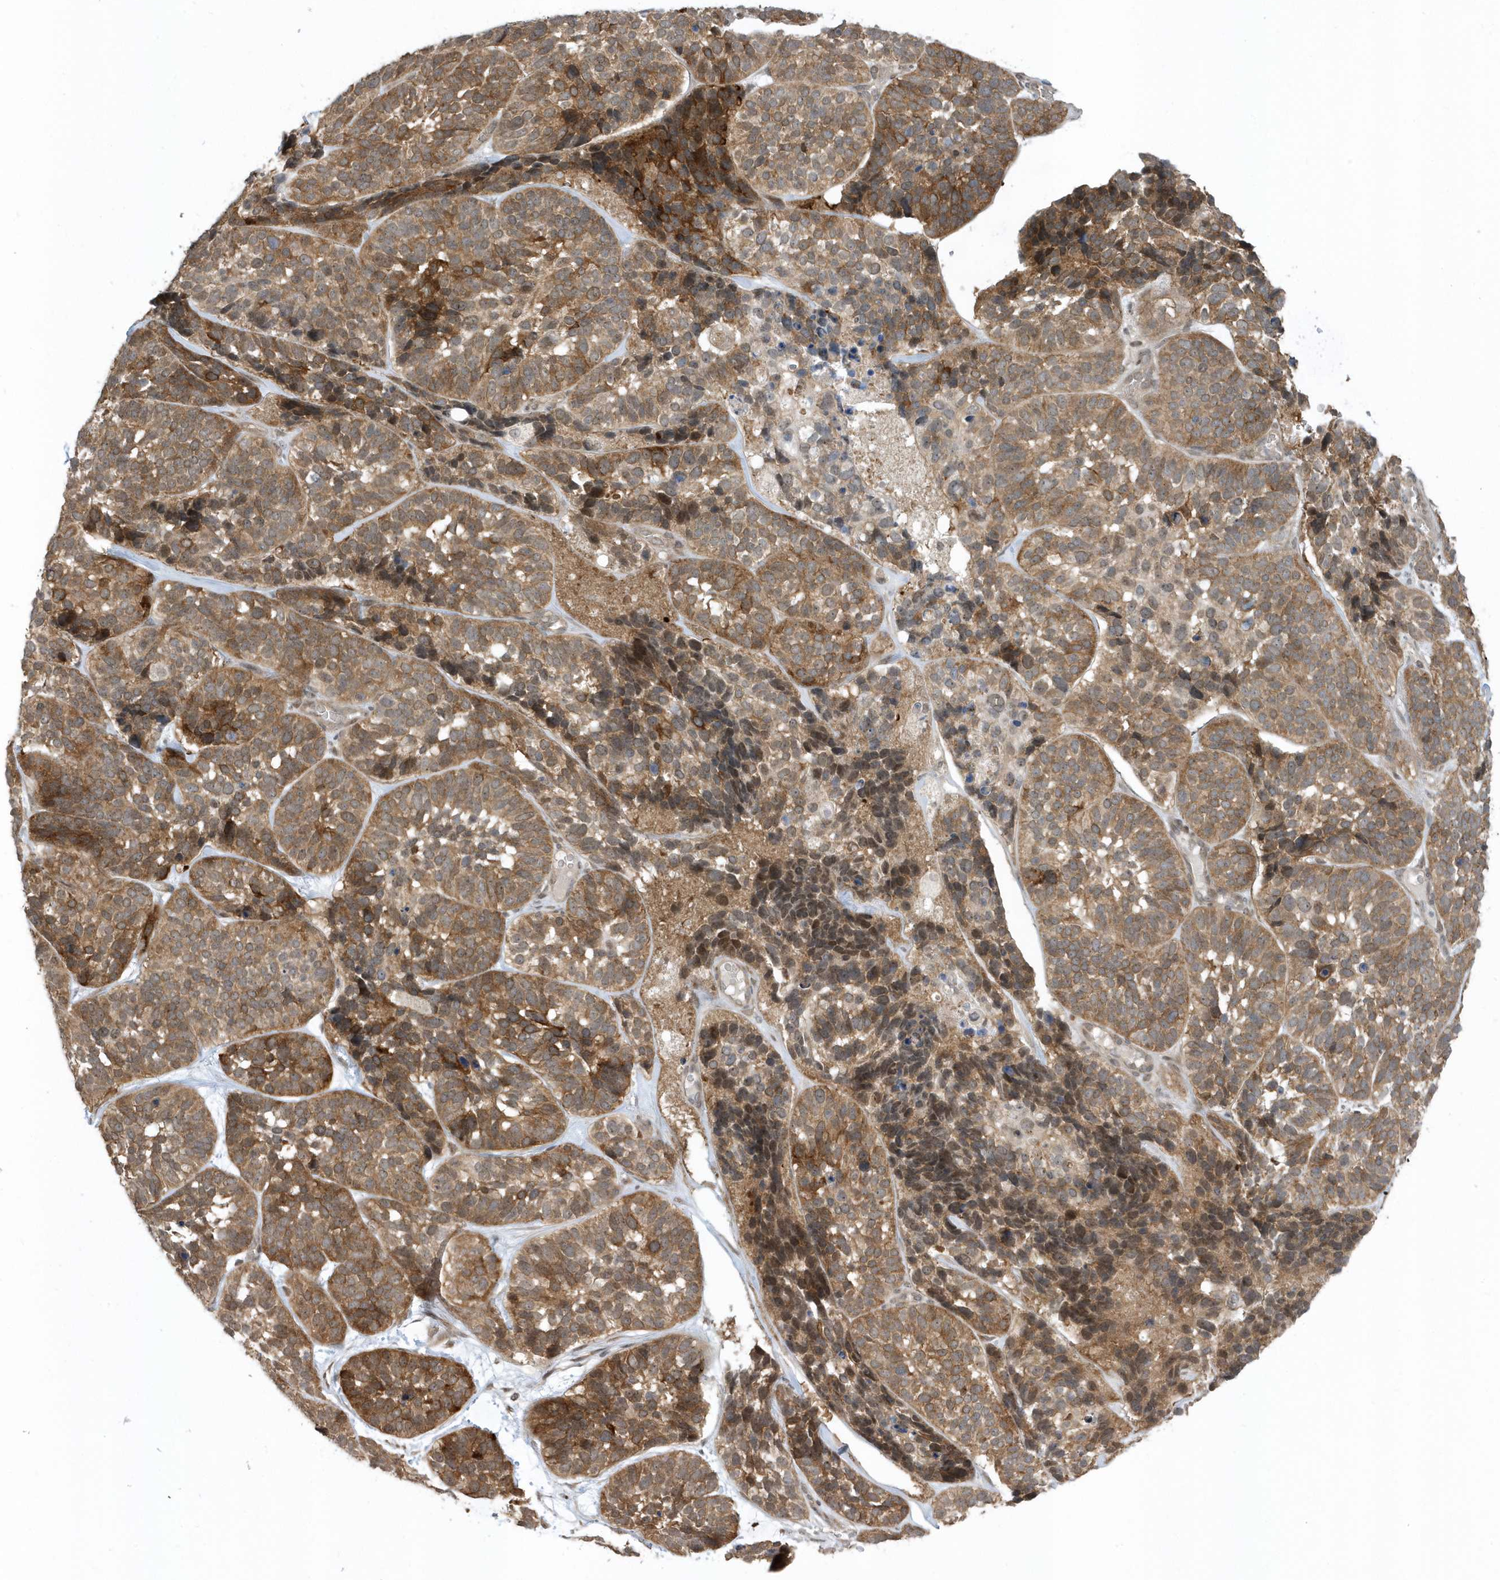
{"staining": {"intensity": "moderate", "quantity": ">75%", "location": "cytoplasmic/membranous"}, "tissue": "skin cancer", "cell_type": "Tumor cells", "image_type": "cancer", "snomed": [{"axis": "morphology", "description": "Basal cell carcinoma"}, {"axis": "topography", "description": "Skin"}], "caption": "A brown stain labels moderate cytoplasmic/membranous positivity of a protein in human basal cell carcinoma (skin) tumor cells. The staining was performed using DAB, with brown indicating positive protein expression. Nuclei are stained blue with hematoxylin.", "gene": "USP53", "patient": {"sex": "male", "age": 62}}